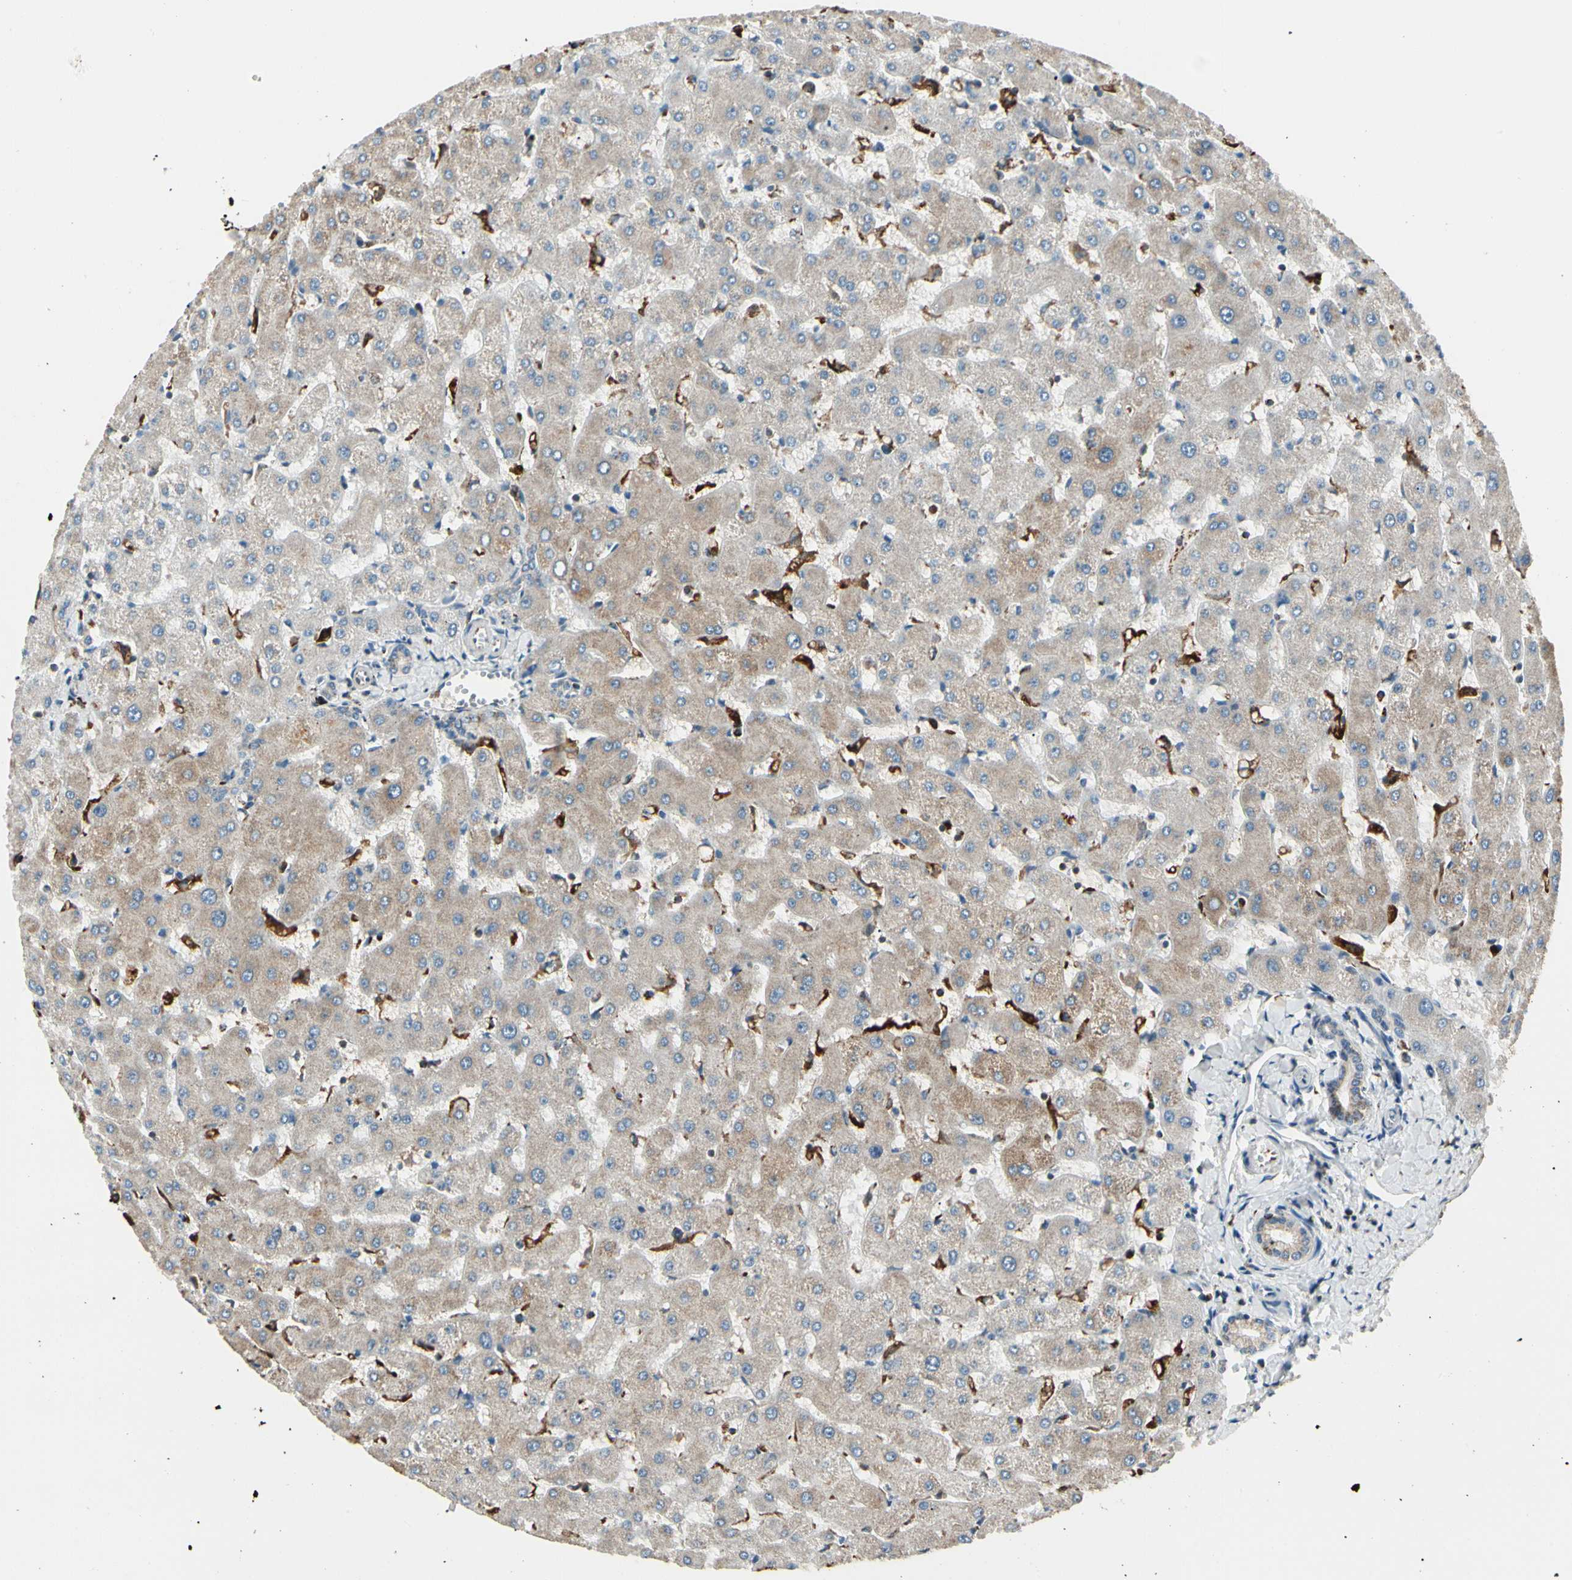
{"staining": {"intensity": "weak", "quantity": "25%-75%", "location": "cytoplasmic/membranous"}, "tissue": "liver", "cell_type": "Cholangiocytes", "image_type": "normal", "snomed": [{"axis": "morphology", "description": "Normal tissue, NOS"}, {"axis": "topography", "description": "Liver"}], "caption": "The immunohistochemical stain labels weak cytoplasmic/membranous positivity in cholangiocytes of normal liver.", "gene": "ME2", "patient": {"sex": "female", "age": 63}}